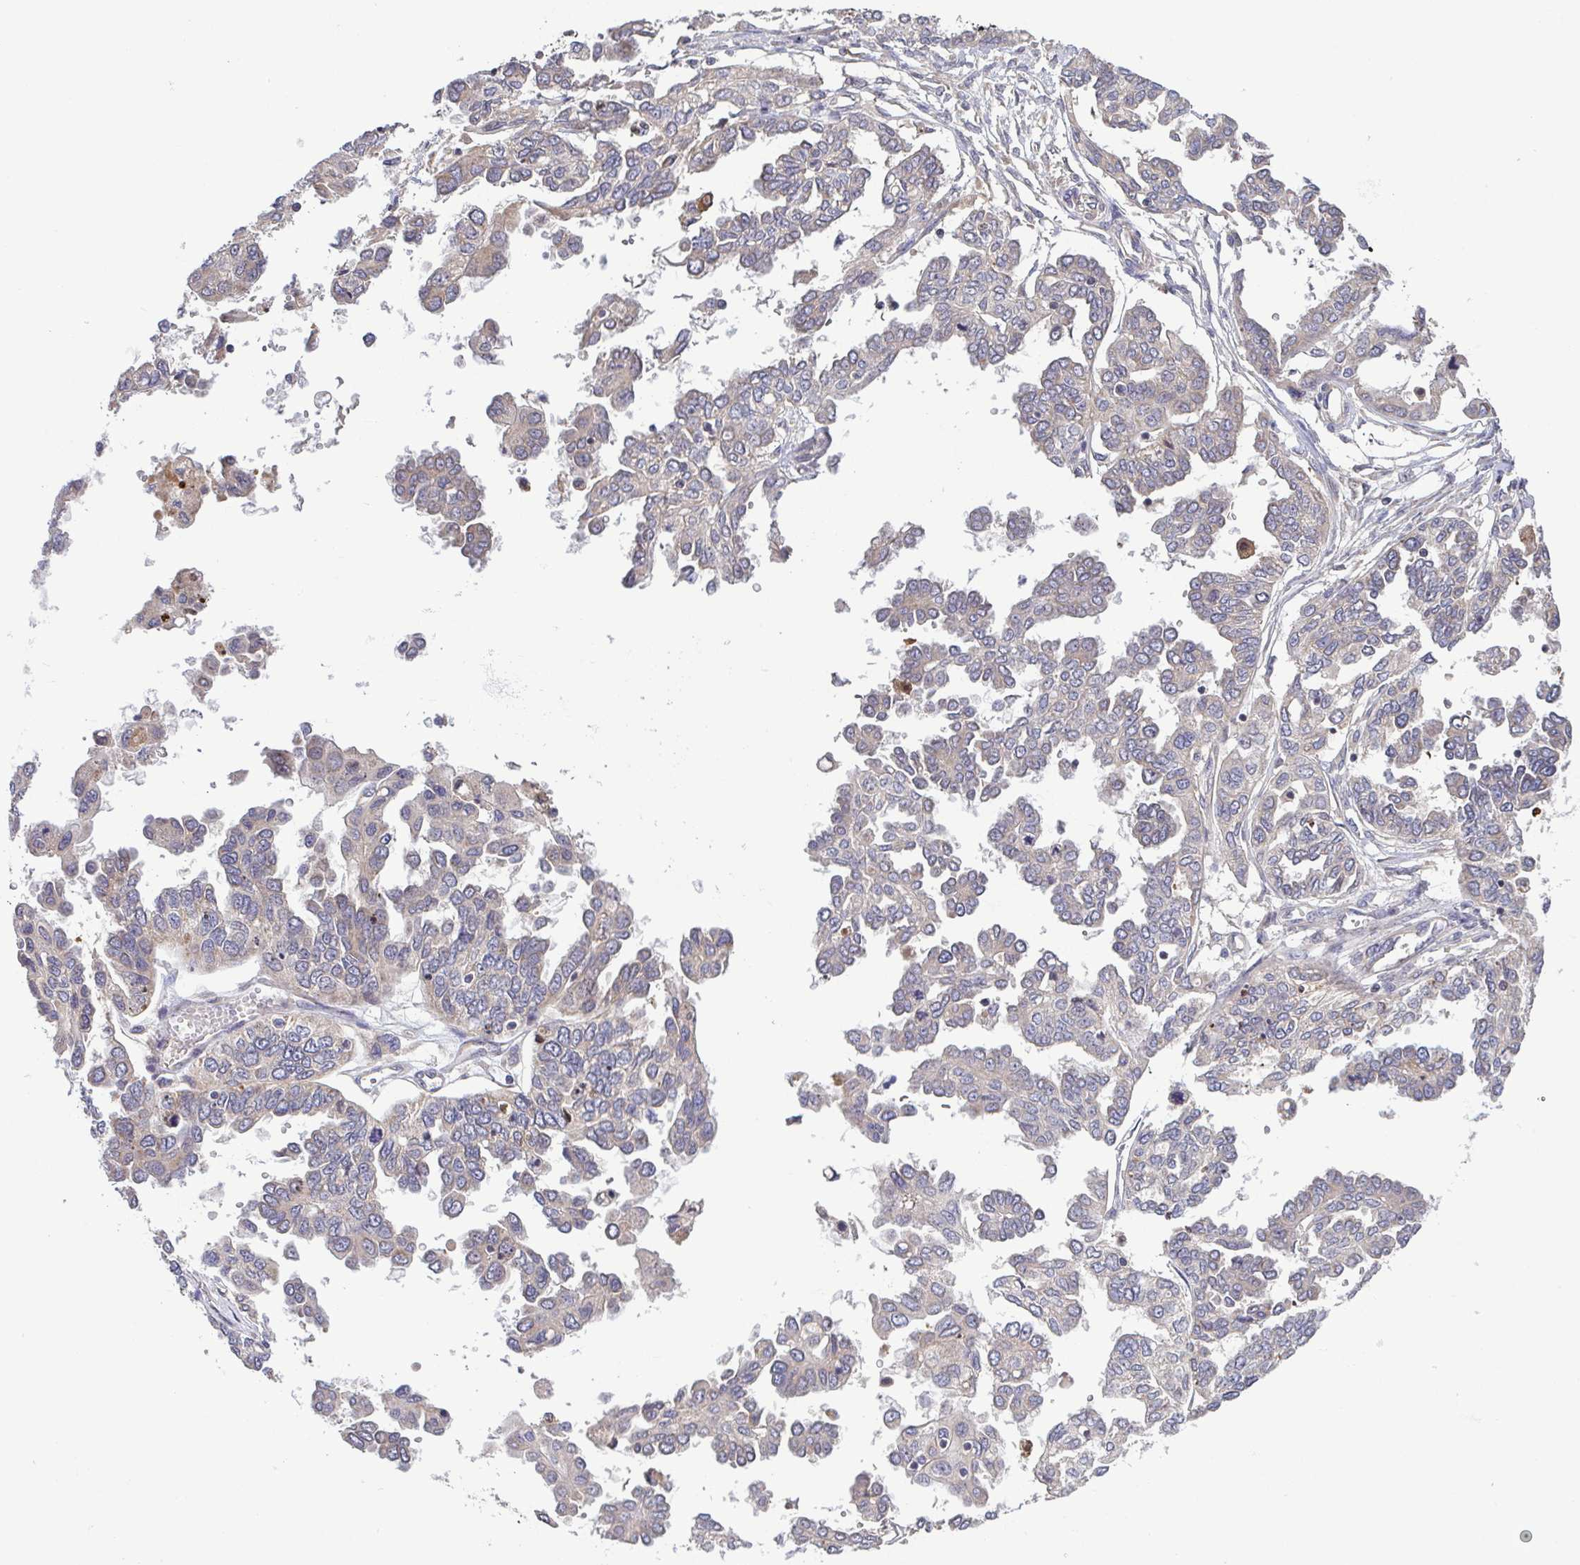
{"staining": {"intensity": "weak", "quantity": "<25%", "location": "cytoplasmic/membranous"}, "tissue": "ovarian cancer", "cell_type": "Tumor cells", "image_type": "cancer", "snomed": [{"axis": "morphology", "description": "Cystadenocarcinoma, serous, NOS"}, {"axis": "topography", "description": "Ovary"}], "caption": "IHC image of human serous cystadenocarcinoma (ovarian) stained for a protein (brown), which demonstrates no staining in tumor cells.", "gene": "OSBPL7", "patient": {"sex": "female", "age": 53}}